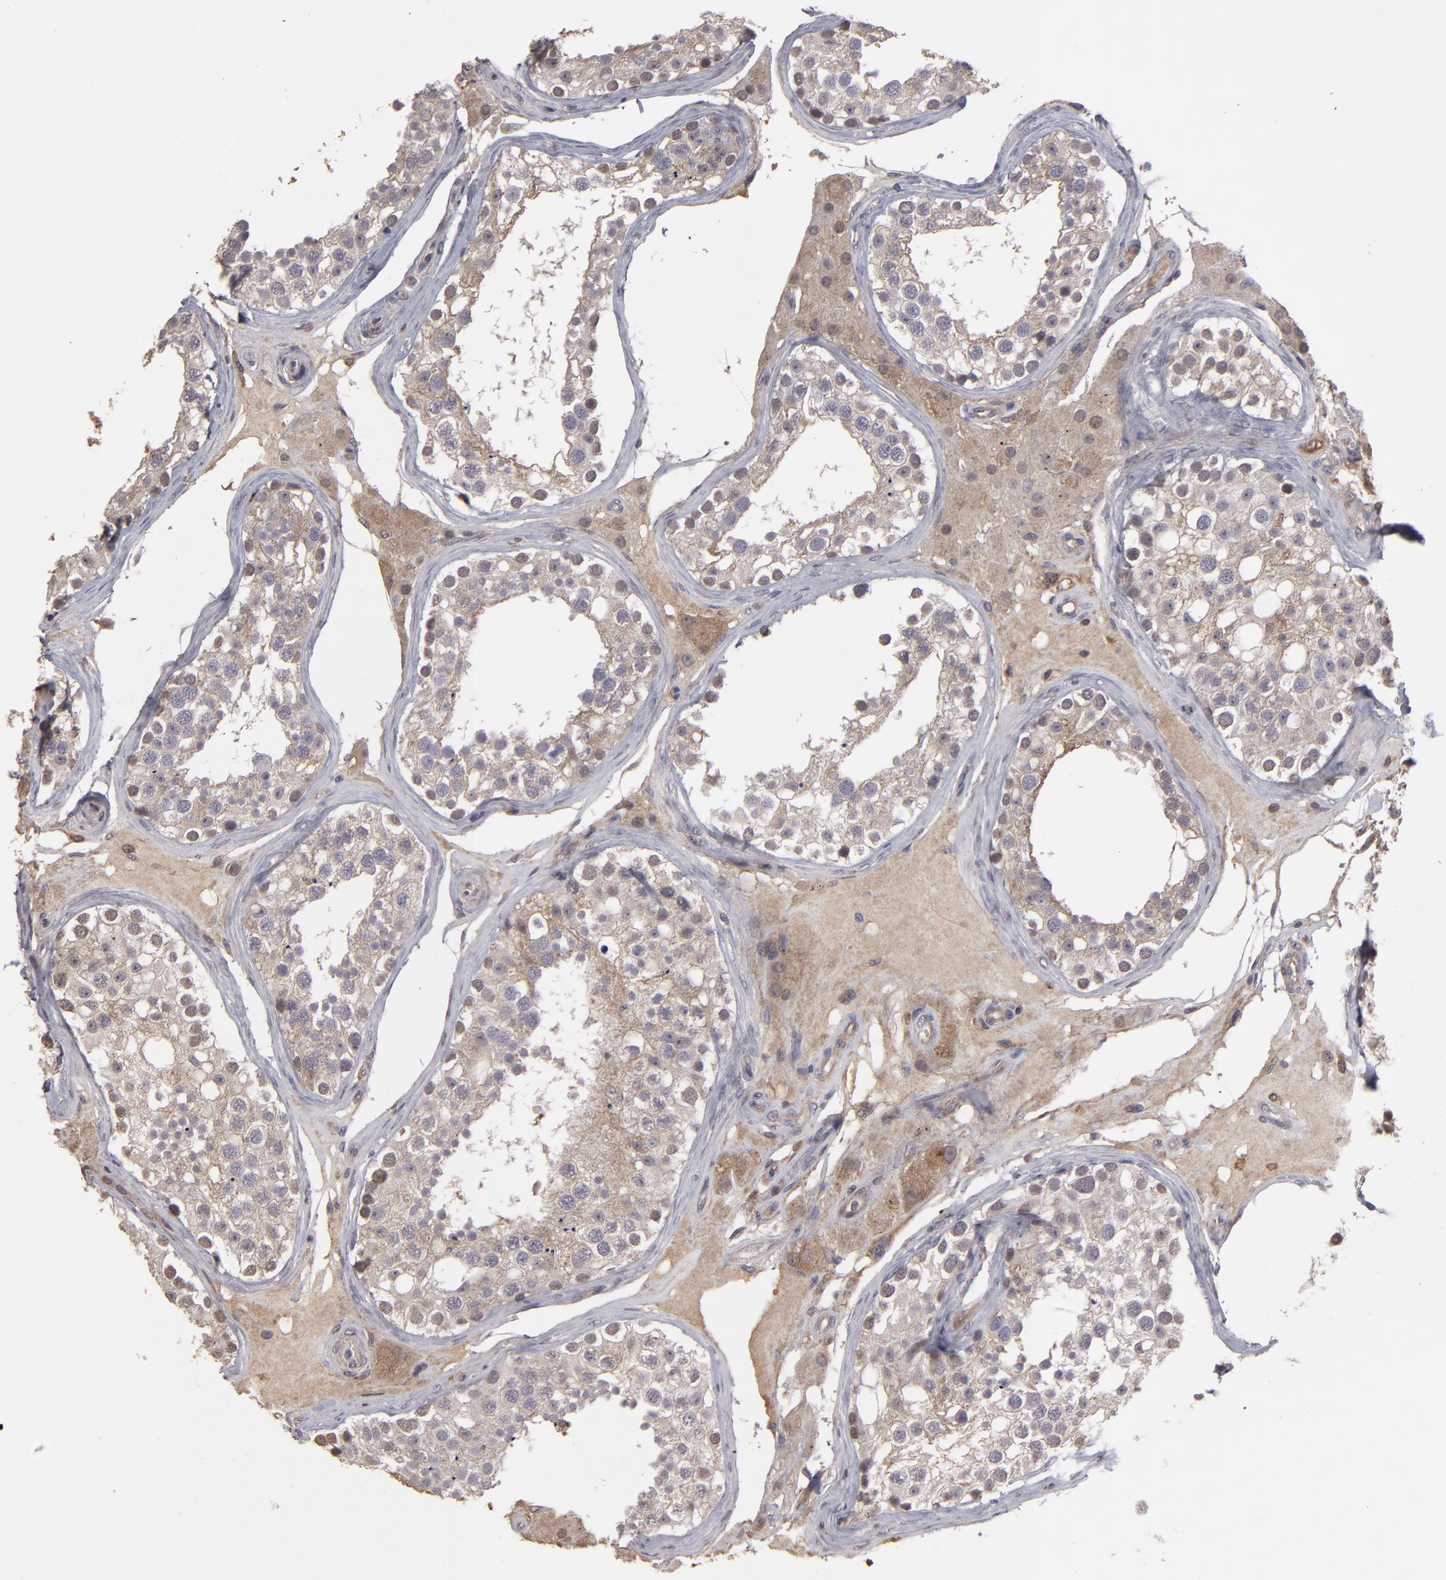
{"staining": {"intensity": "weak", "quantity": "25%-75%", "location": "cytoplasmic/membranous"}, "tissue": "testis", "cell_type": "Cells in seminiferous ducts", "image_type": "normal", "snomed": [{"axis": "morphology", "description": "Normal tissue, NOS"}, {"axis": "topography", "description": "Testis"}], "caption": "DAB (3,3'-diaminobenzidine) immunohistochemical staining of benign human testis shows weak cytoplasmic/membranous protein expression in approximately 25%-75% of cells in seminiferous ducts.", "gene": "ITGB5", "patient": {"sex": "male", "age": 68}}